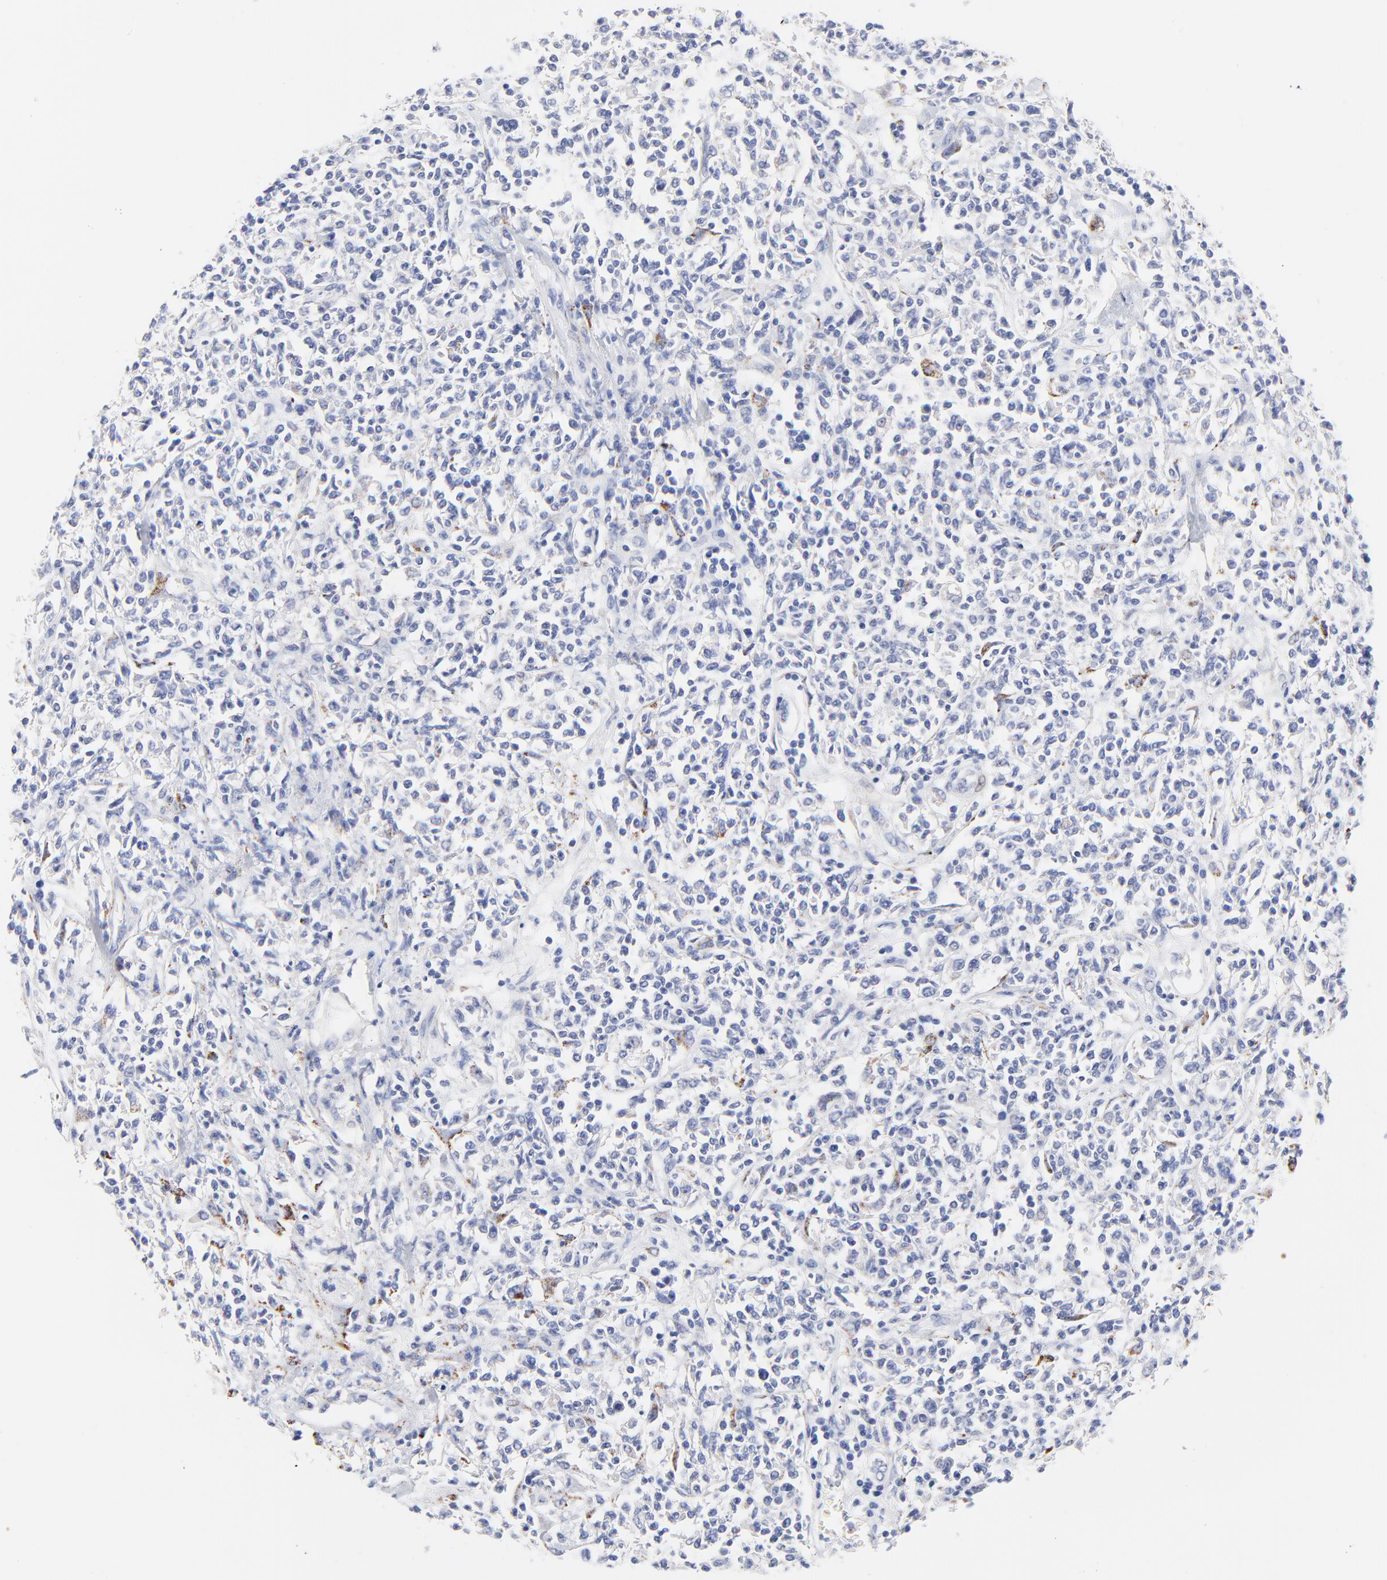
{"staining": {"intensity": "negative", "quantity": "none", "location": "none"}, "tissue": "lymphoma", "cell_type": "Tumor cells", "image_type": "cancer", "snomed": [{"axis": "morphology", "description": "Malignant lymphoma, non-Hodgkin's type, Low grade"}, {"axis": "topography", "description": "Small intestine"}], "caption": "The immunohistochemistry image has no significant staining in tumor cells of low-grade malignant lymphoma, non-Hodgkin's type tissue.", "gene": "FBXO10", "patient": {"sex": "female", "age": 59}}